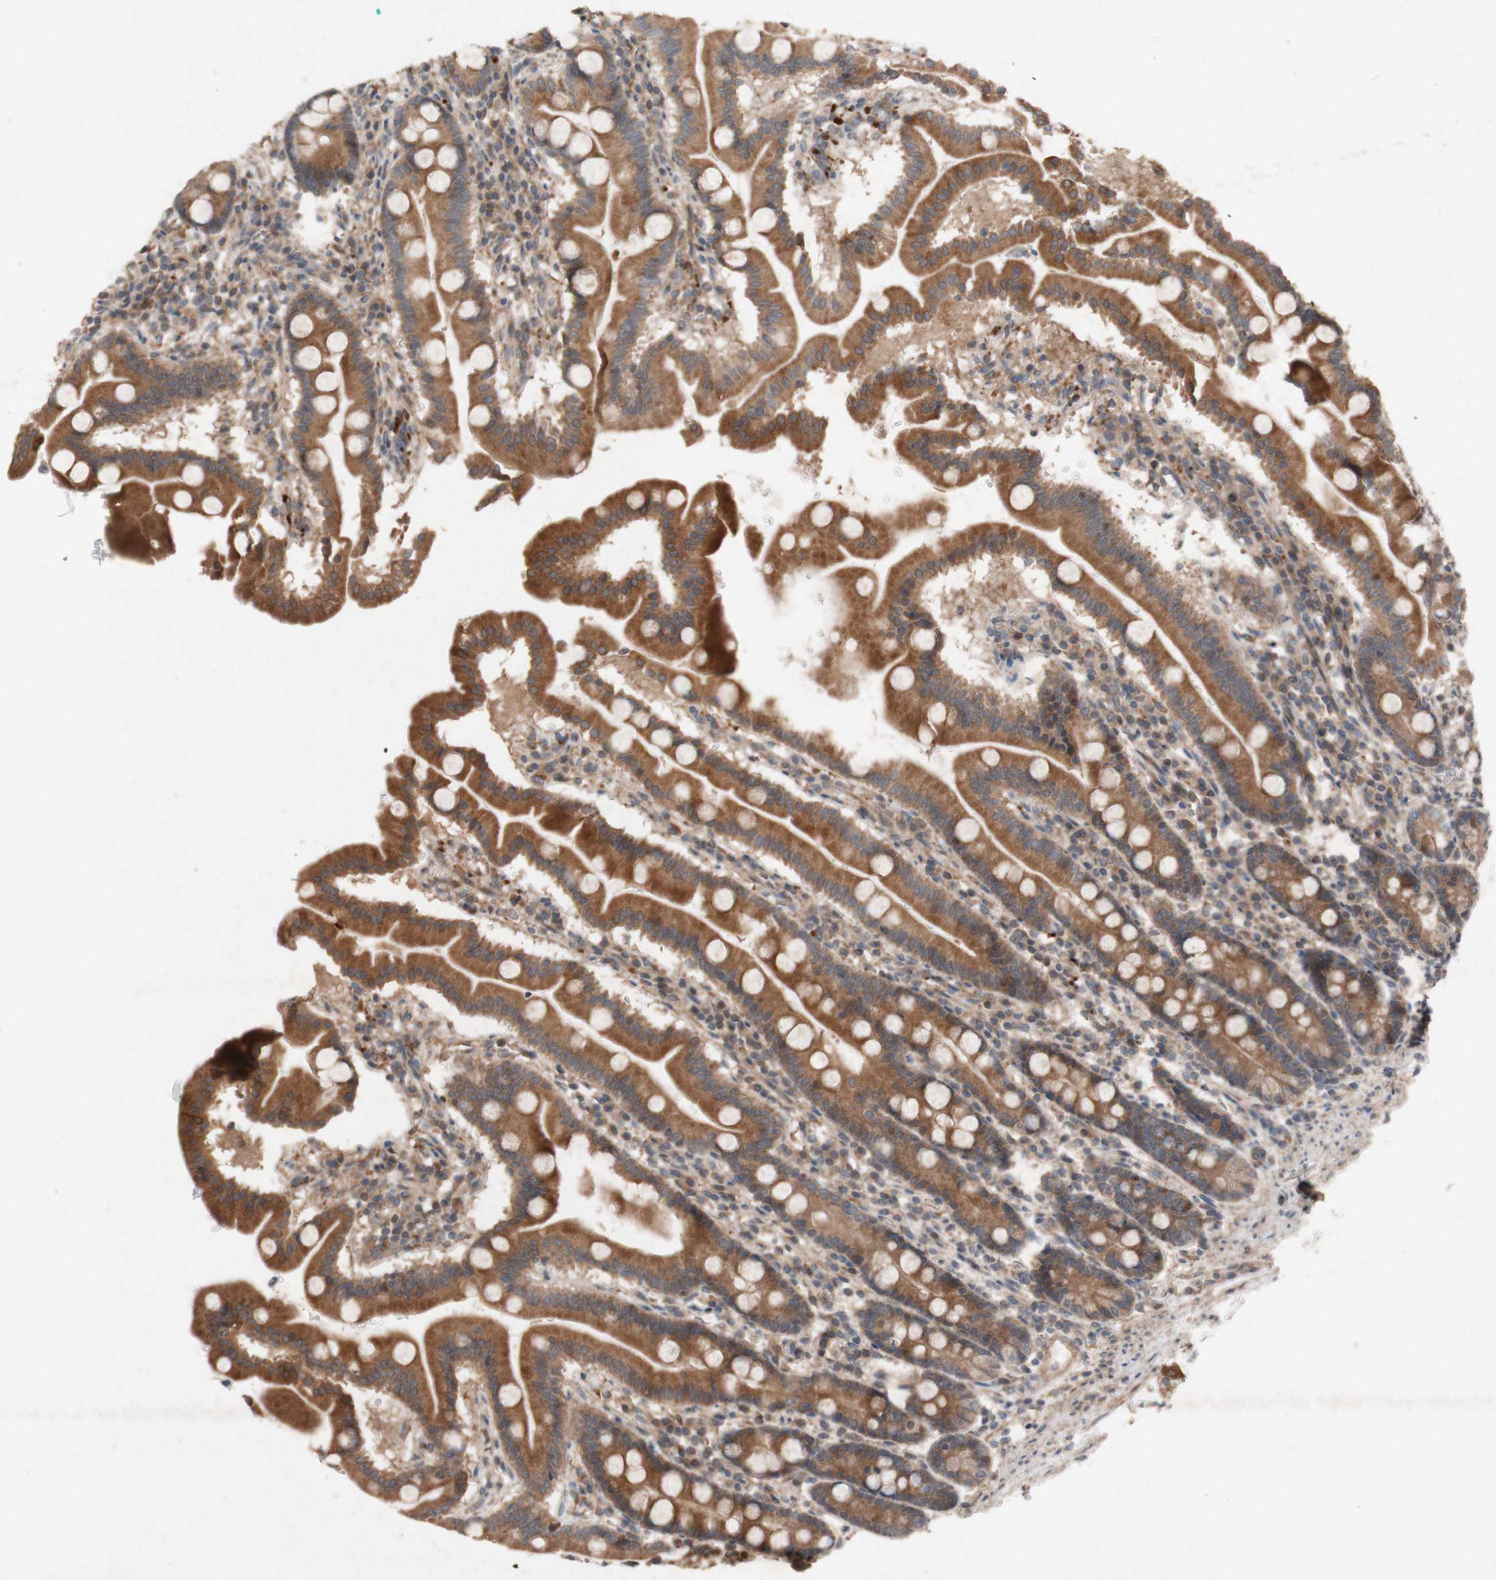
{"staining": {"intensity": "moderate", "quantity": ">75%", "location": "cytoplasmic/membranous"}, "tissue": "duodenum", "cell_type": "Glandular cells", "image_type": "normal", "snomed": [{"axis": "morphology", "description": "Normal tissue, NOS"}, {"axis": "topography", "description": "Duodenum"}], "caption": "Brown immunohistochemical staining in normal human duodenum demonstrates moderate cytoplasmic/membranous positivity in about >75% of glandular cells.", "gene": "ATP6V1F", "patient": {"sex": "male", "age": 50}}